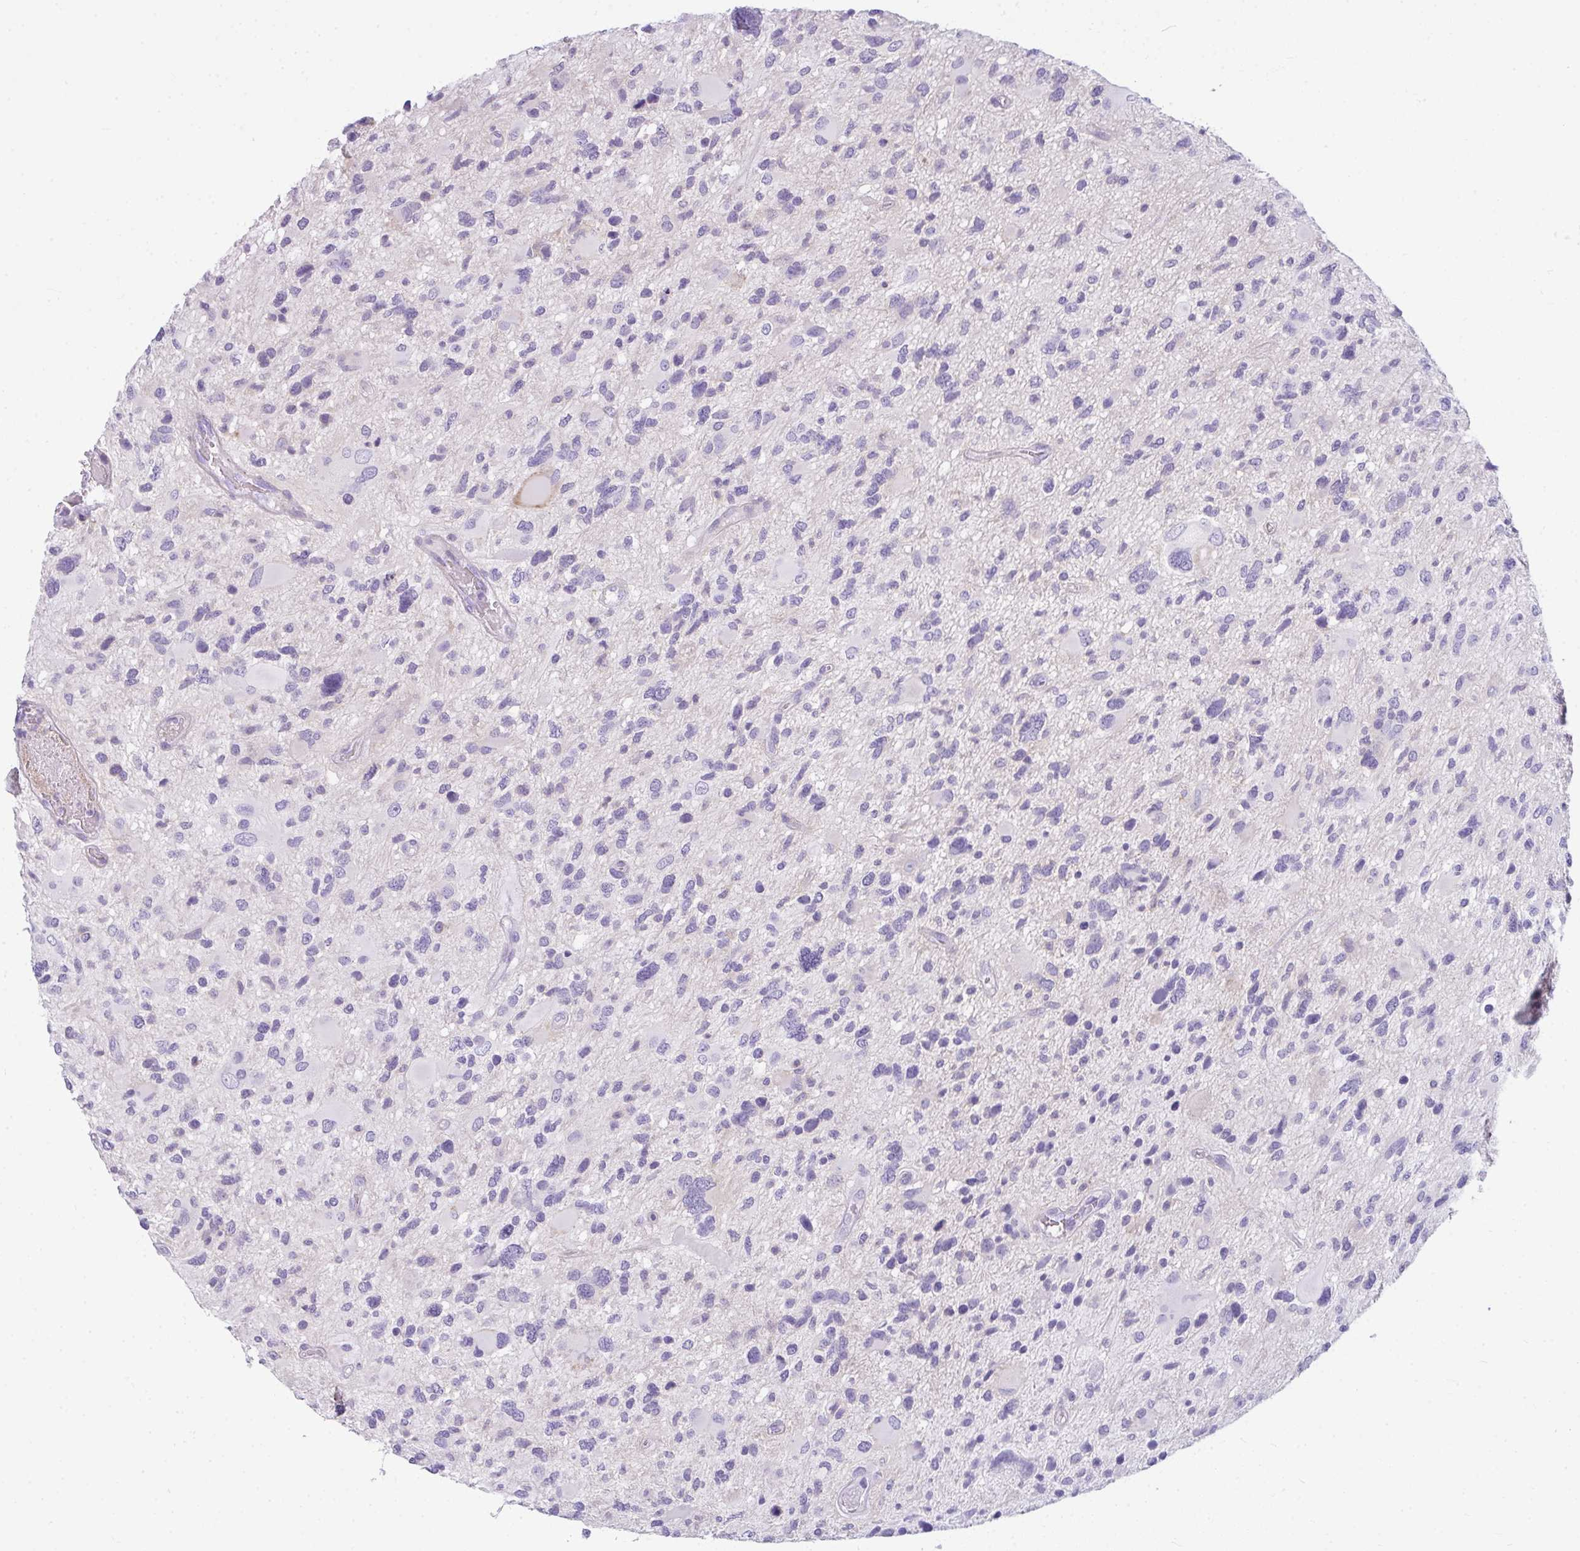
{"staining": {"intensity": "negative", "quantity": "none", "location": "none"}, "tissue": "glioma", "cell_type": "Tumor cells", "image_type": "cancer", "snomed": [{"axis": "morphology", "description": "Glioma, malignant, High grade"}, {"axis": "topography", "description": "Brain"}], "caption": "Immunohistochemistry (IHC) photomicrograph of neoplastic tissue: glioma stained with DAB reveals no significant protein positivity in tumor cells.", "gene": "CDRT15", "patient": {"sex": "female", "age": 11}}